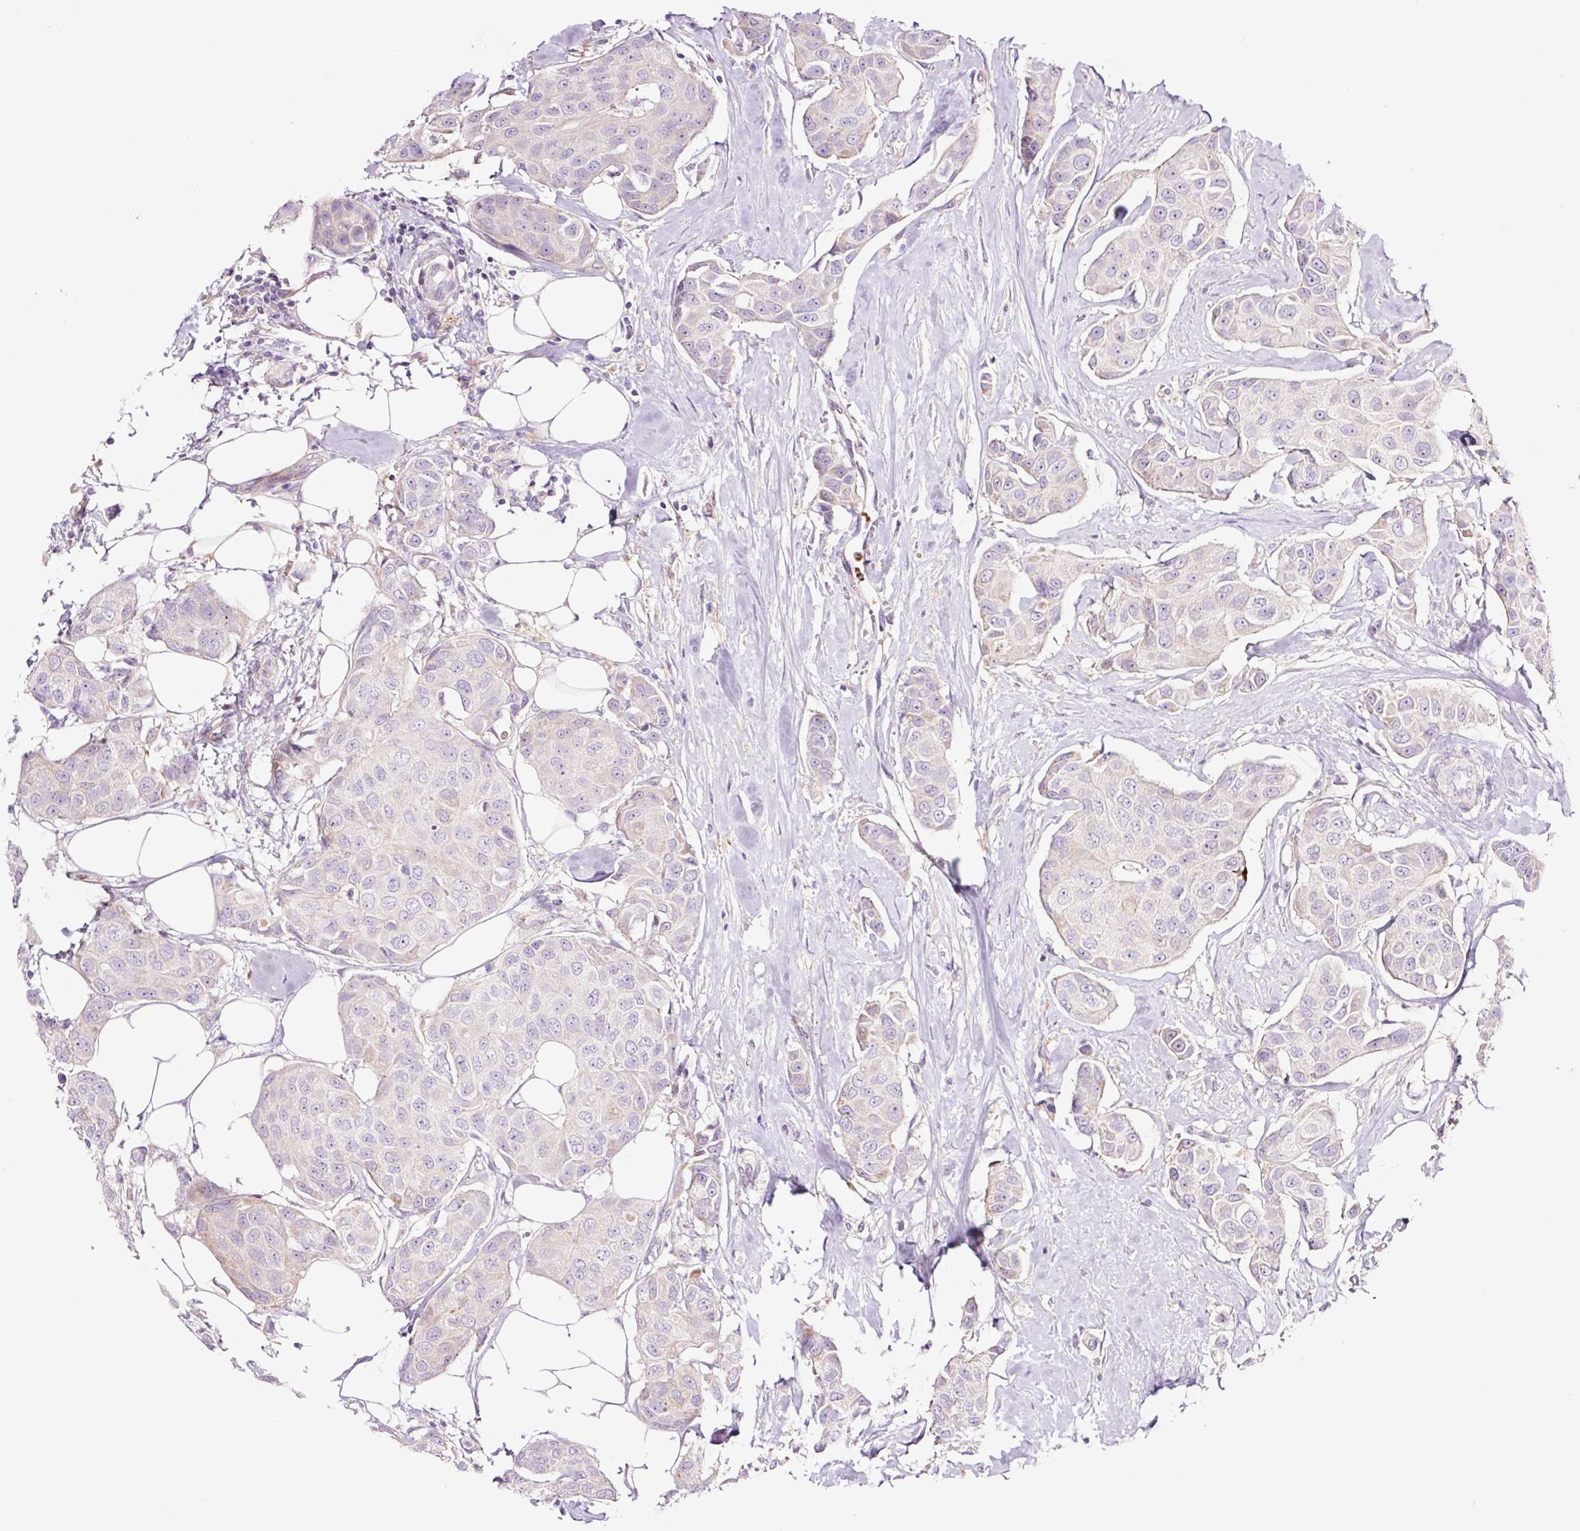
{"staining": {"intensity": "negative", "quantity": "none", "location": "none"}, "tissue": "breast cancer", "cell_type": "Tumor cells", "image_type": "cancer", "snomed": [{"axis": "morphology", "description": "Duct carcinoma"}, {"axis": "topography", "description": "Breast"}, {"axis": "topography", "description": "Lymph node"}], "caption": "This is a photomicrograph of immunohistochemistry (IHC) staining of breast invasive ductal carcinoma, which shows no staining in tumor cells.", "gene": "SH2D6", "patient": {"sex": "female", "age": 80}}